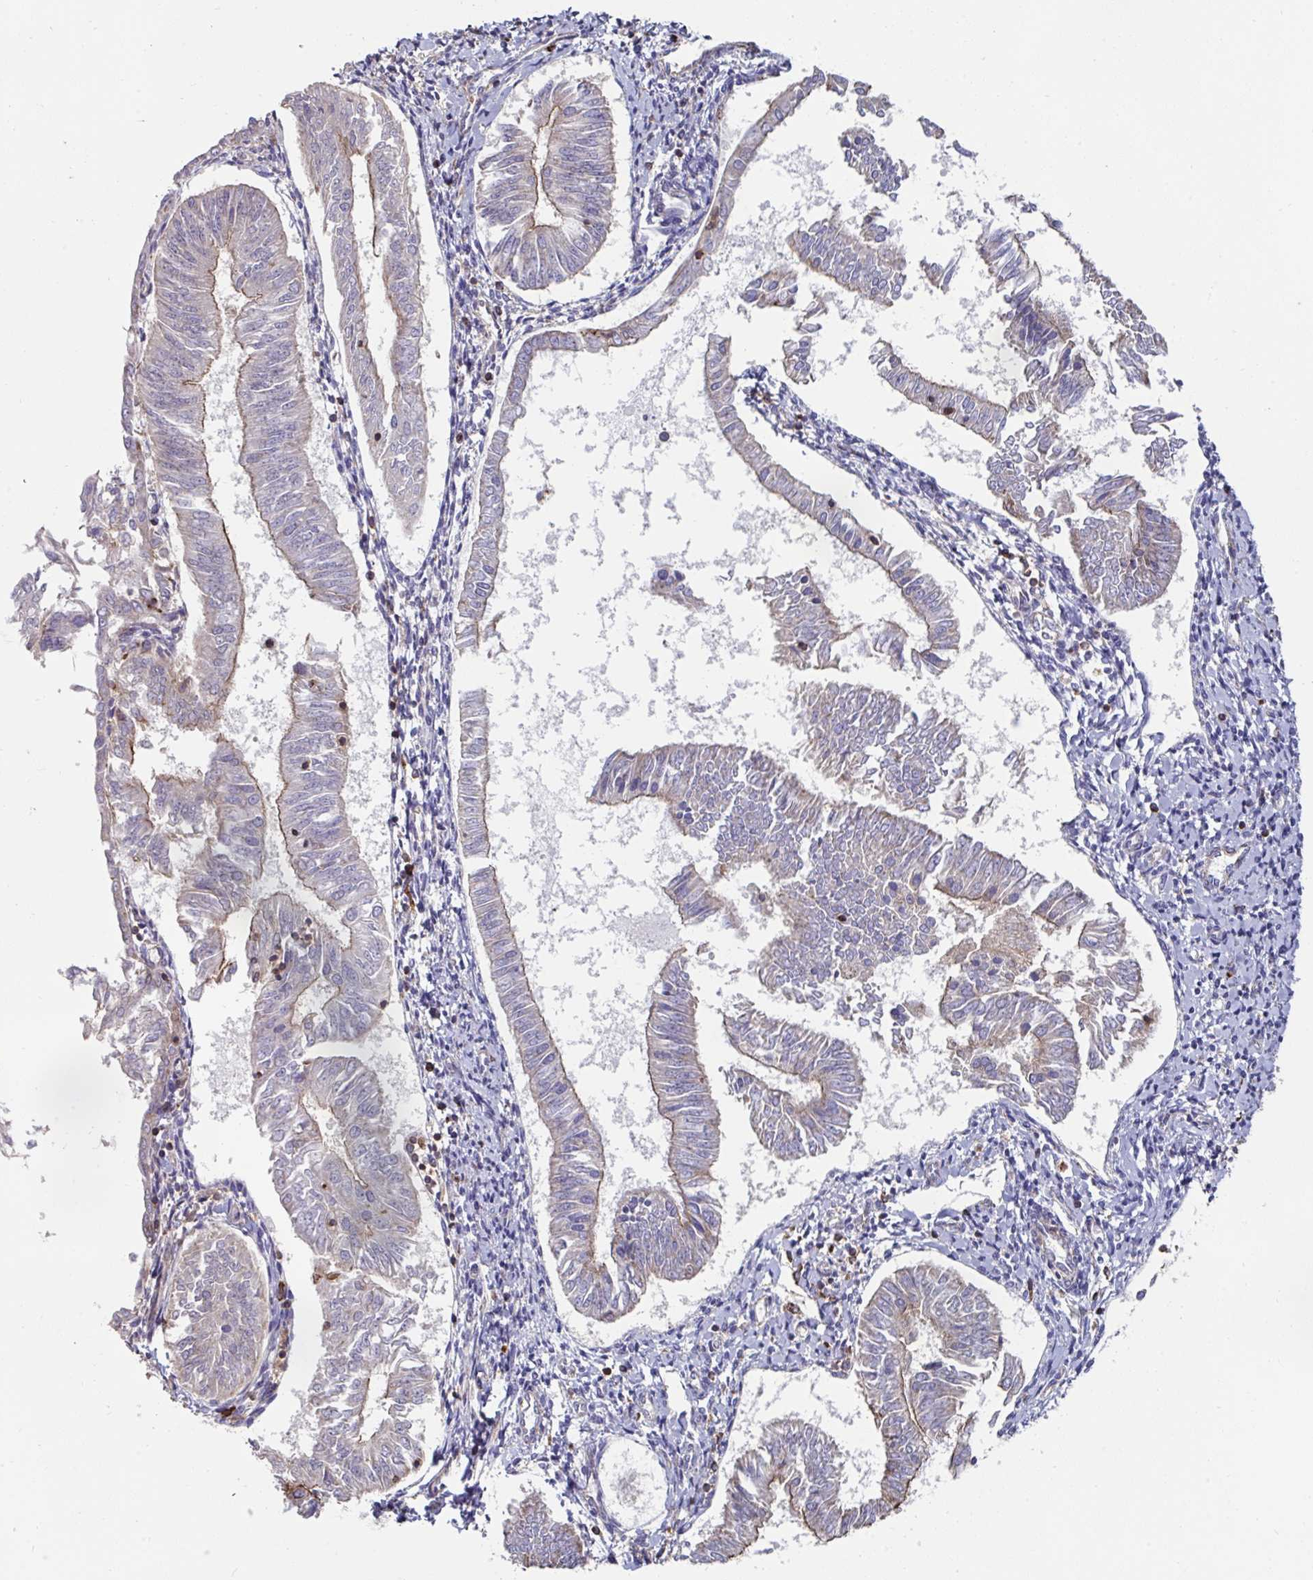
{"staining": {"intensity": "moderate", "quantity": "<25%", "location": "cytoplasmic/membranous"}, "tissue": "endometrial cancer", "cell_type": "Tumor cells", "image_type": "cancer", "snomed": [{"axis": "morphology", "description": "Adenocarcinoma, NOS"}, {"axis": "topography", "description": "Endometrium"}], "caption": "A brown stain highlights moderate cytoplasmic/membranous positivity of a protein in human adenocarcinoma (endometrial) tumor cells.", "gene": "DZANK1", "patient": {"sex": "female", "age": 58}}